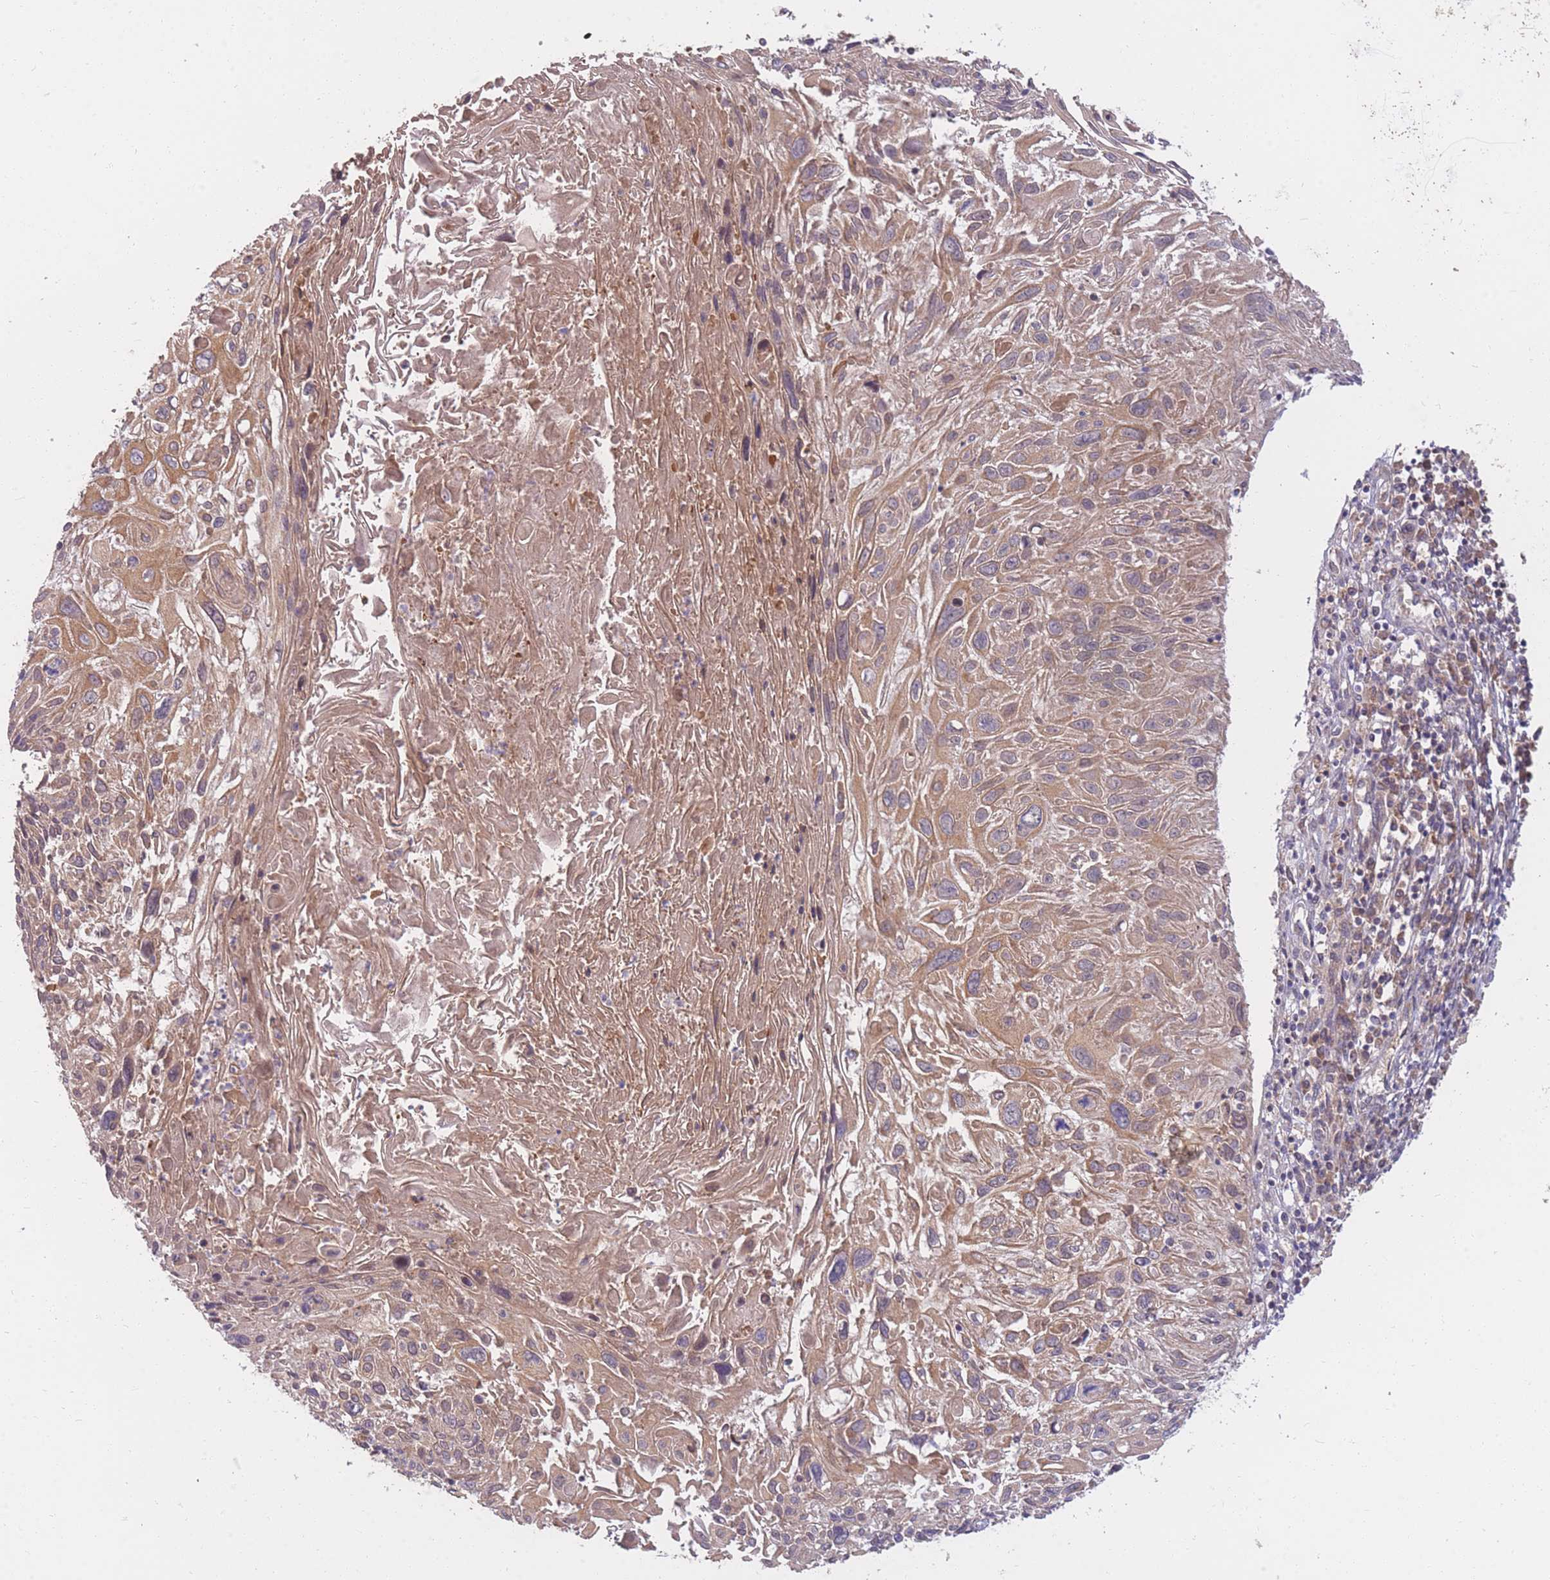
{"staining": {"intensity": "moderate", "quantity": ">75%", "location": "cytoplasmic/membranous"}, "tissue": "cervical cancer", "cell_type": "Tumor cells", "image_type": "cancer", "snomed": [{"axis": "morphology", "description": "Squamous cell carcinoma, NOS"}, {"axis": "topography", "description": "Cervix"}], "caption": "Protein expression analysis of cervical cancer (squamous cell carcinoma) displays moderate cytoplasmic/membranous staining in about >75% of tumor cells.", "gene": "PTPMT1", "patient": {"sex": "female", "age": 51}}